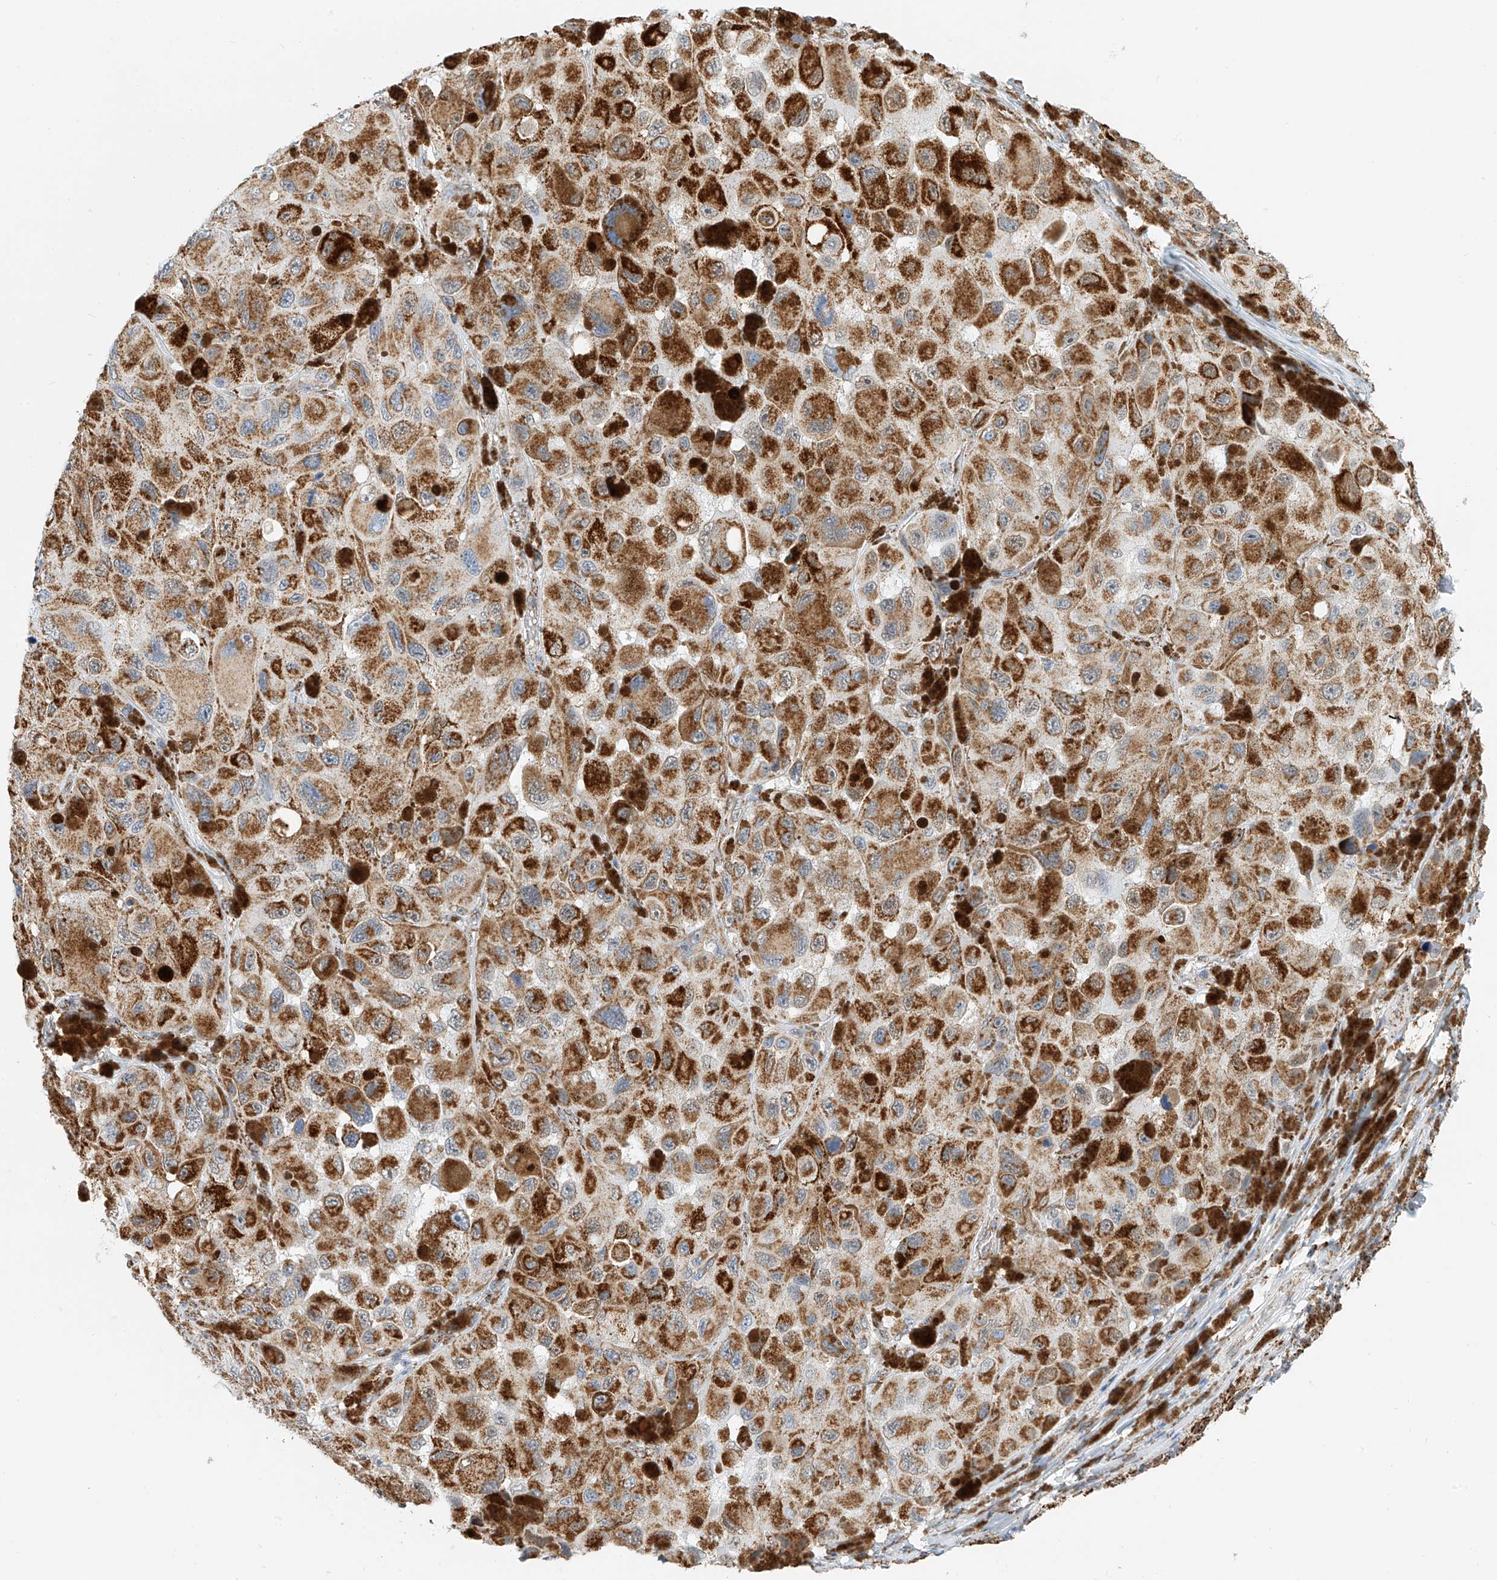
{"staining": {"intensity": "moderate", "quantity": ">75%", "location": "cytoplasmic/membranous"}, "tissue": "melanoma", "cell_type": "Tumor cells", "image_type": "cancer", "snomed": [{"axis": "morphology", "description": "Malignant melanoma, NOS"}, {"axis": "topography", "description": "Skin"}], "caption": "Immunohistochemistry (IHC) of malignant melanoma exhibits medium levels of moderate cytoplasmic/membranous staining in approximately >75% of tumor cells. The staining was performed using DAB (3,3'-diaminobenzidine), with brown indicating positive protein expression. Nuclei are stained blue with hematoxylin.", "gene": "PPA2", "patient": {"sex": "female", "age": 73}}